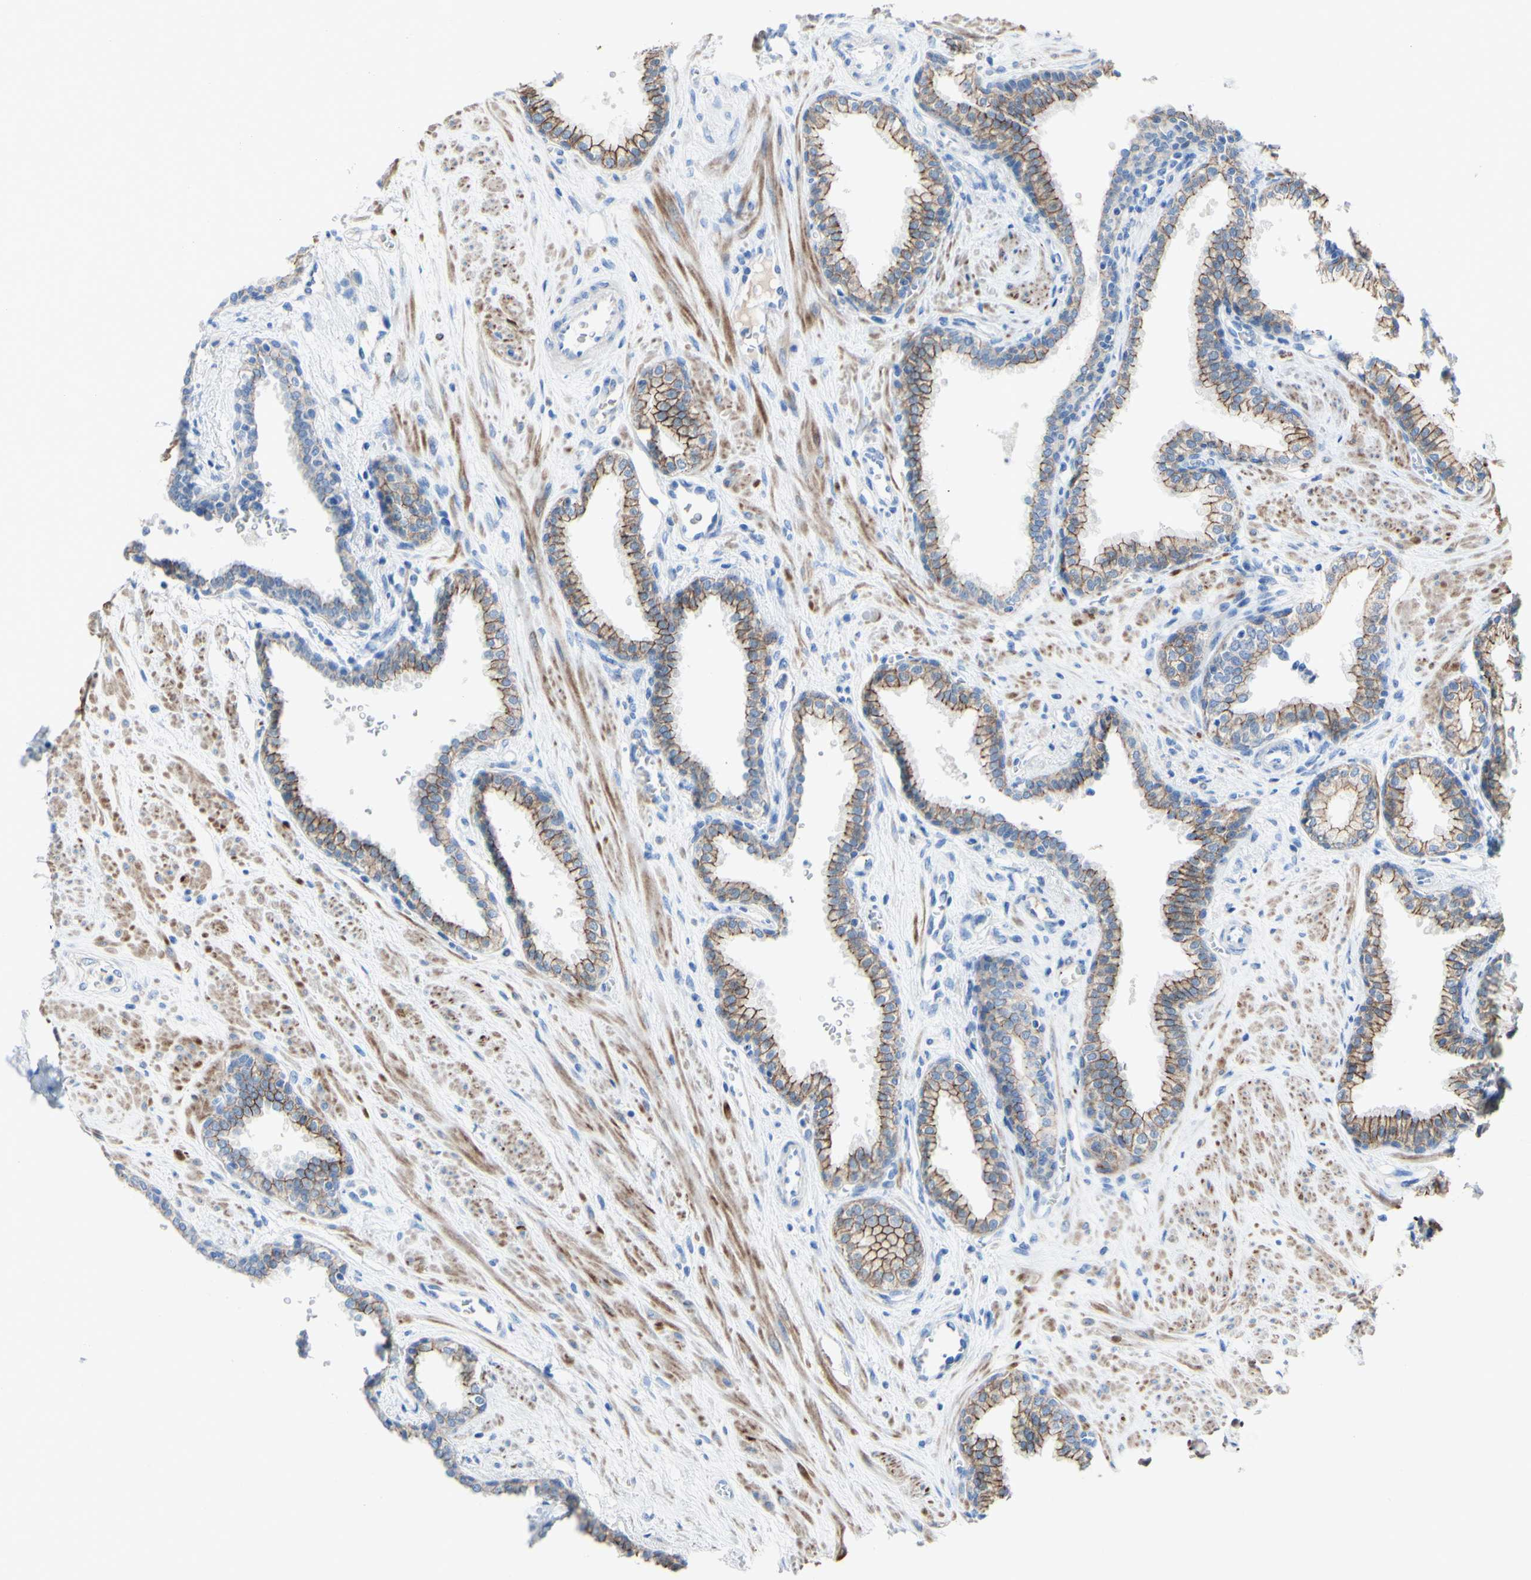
{"staining": {"intensity": "moderate", "quantity": ">75%", "location": "cytoplasmic/membranous"}, "tissue": "prostate", "cell_type": "Glandular cells", "image_type": "normal", "snomed": [{"axis": "morphology", "description": "Normal tissue, NOS"}, {"axis": "topography", "description": "Prostate"}], "caption": "A brown stain shows moderate cytoplasmic/membranous staining of a protein in glandular cells of benign prostate. The staining was performed using DAB, with brown indicating positive protein expression. Nuclei are stained blue with hematoxylin.", "gene": "DSC2", "patient": {"sex": "male", "age": 51}}